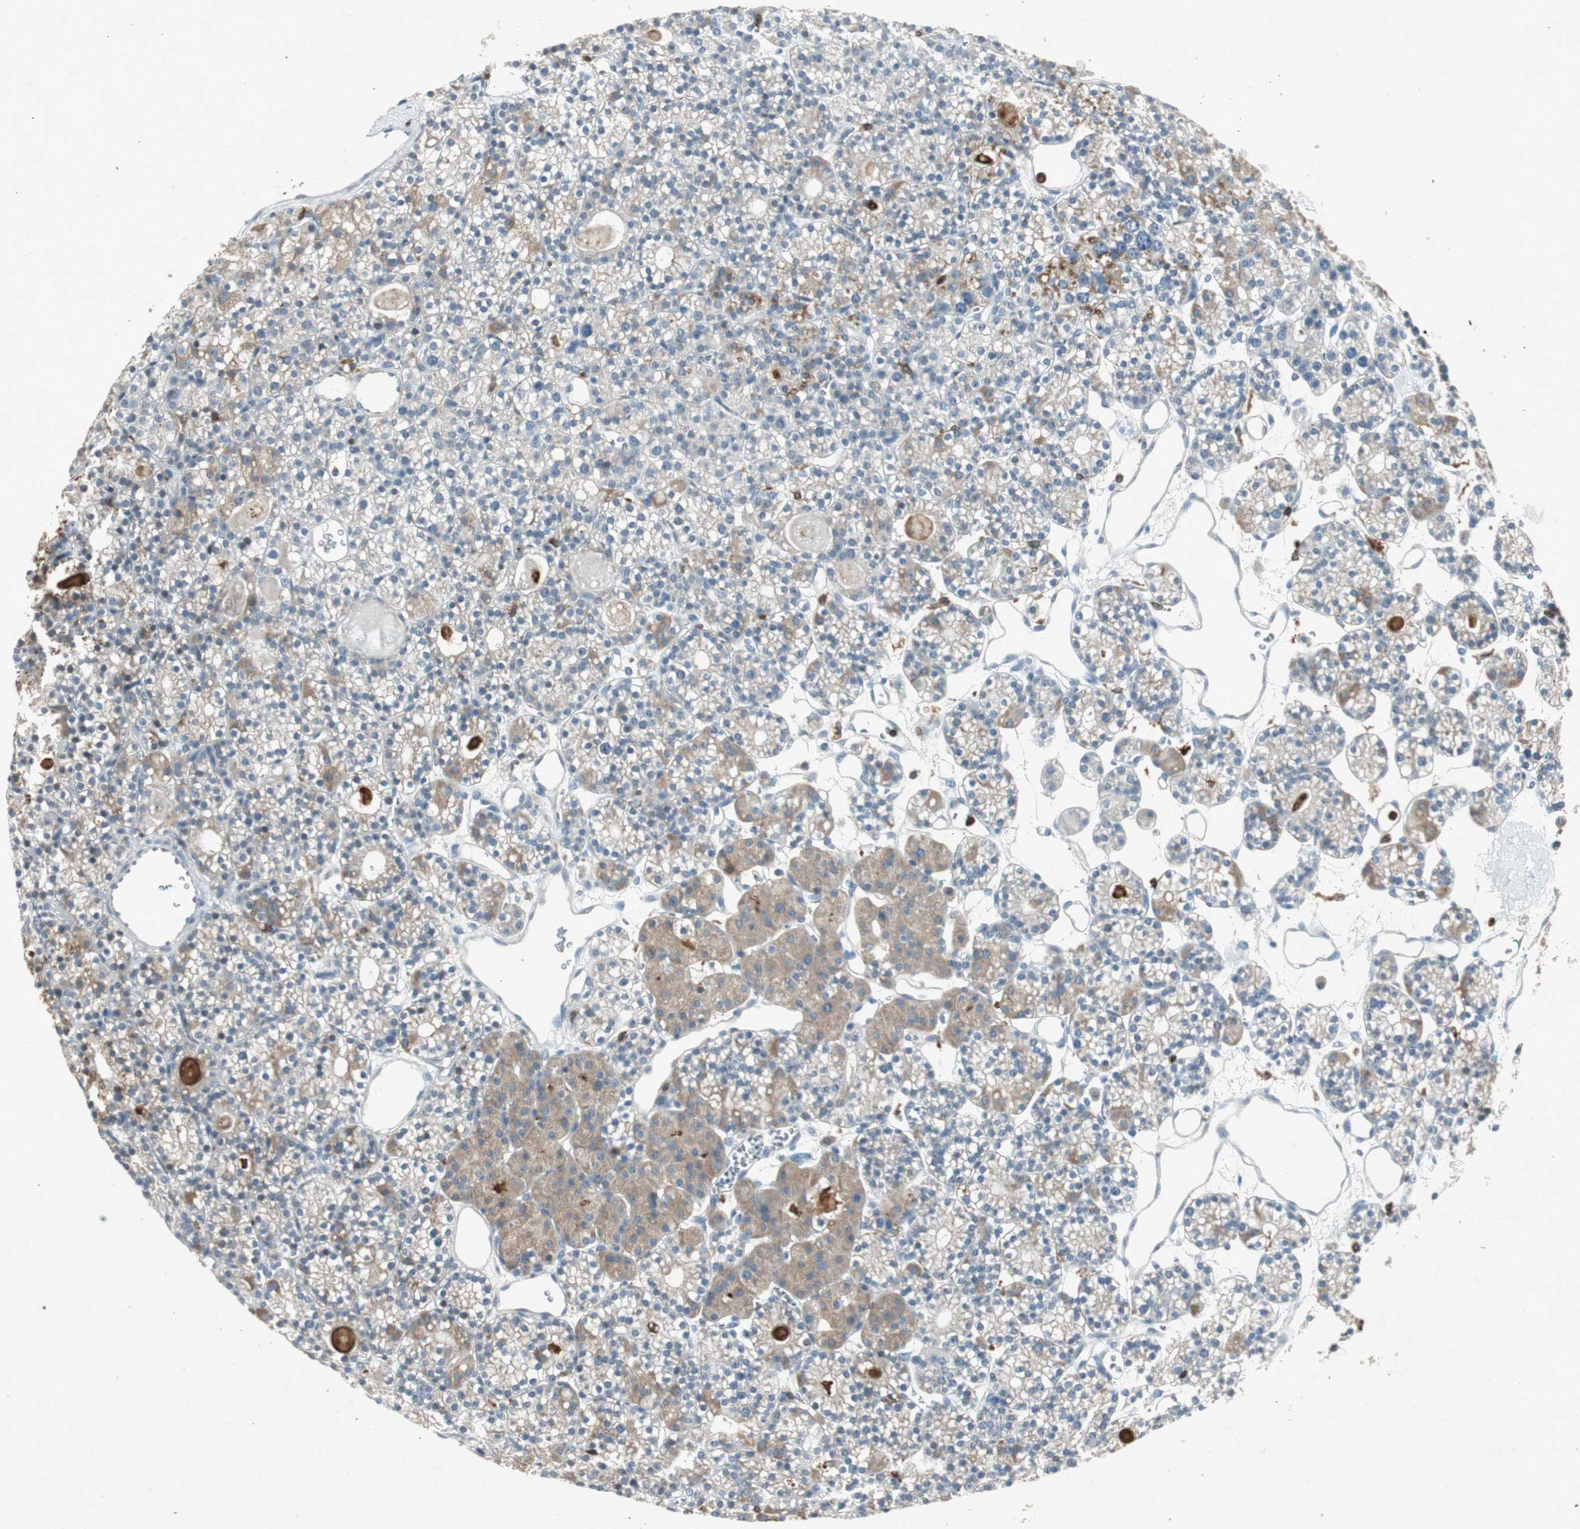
{"staining": {"intensity": "moderate", "quantity": "25%-75%", "location": "cytoplasmic/membranous"}, "tissue": "parathyroid gland", "cell_type": "Glandular cells", "image_type": "normal", "snomed": [{"axis": "morphology", "description": "Normal tissue, NOS"}, {"axis": "topography", "description": "Parathyroid gland"}], "caption": "Benign parathyroid gland displays moderate cytoplasmic/membranous staining in about 25%-75% of glandular cells.", "gene": "TYROBP", "patient": {"sex": "female", "age": 64}}